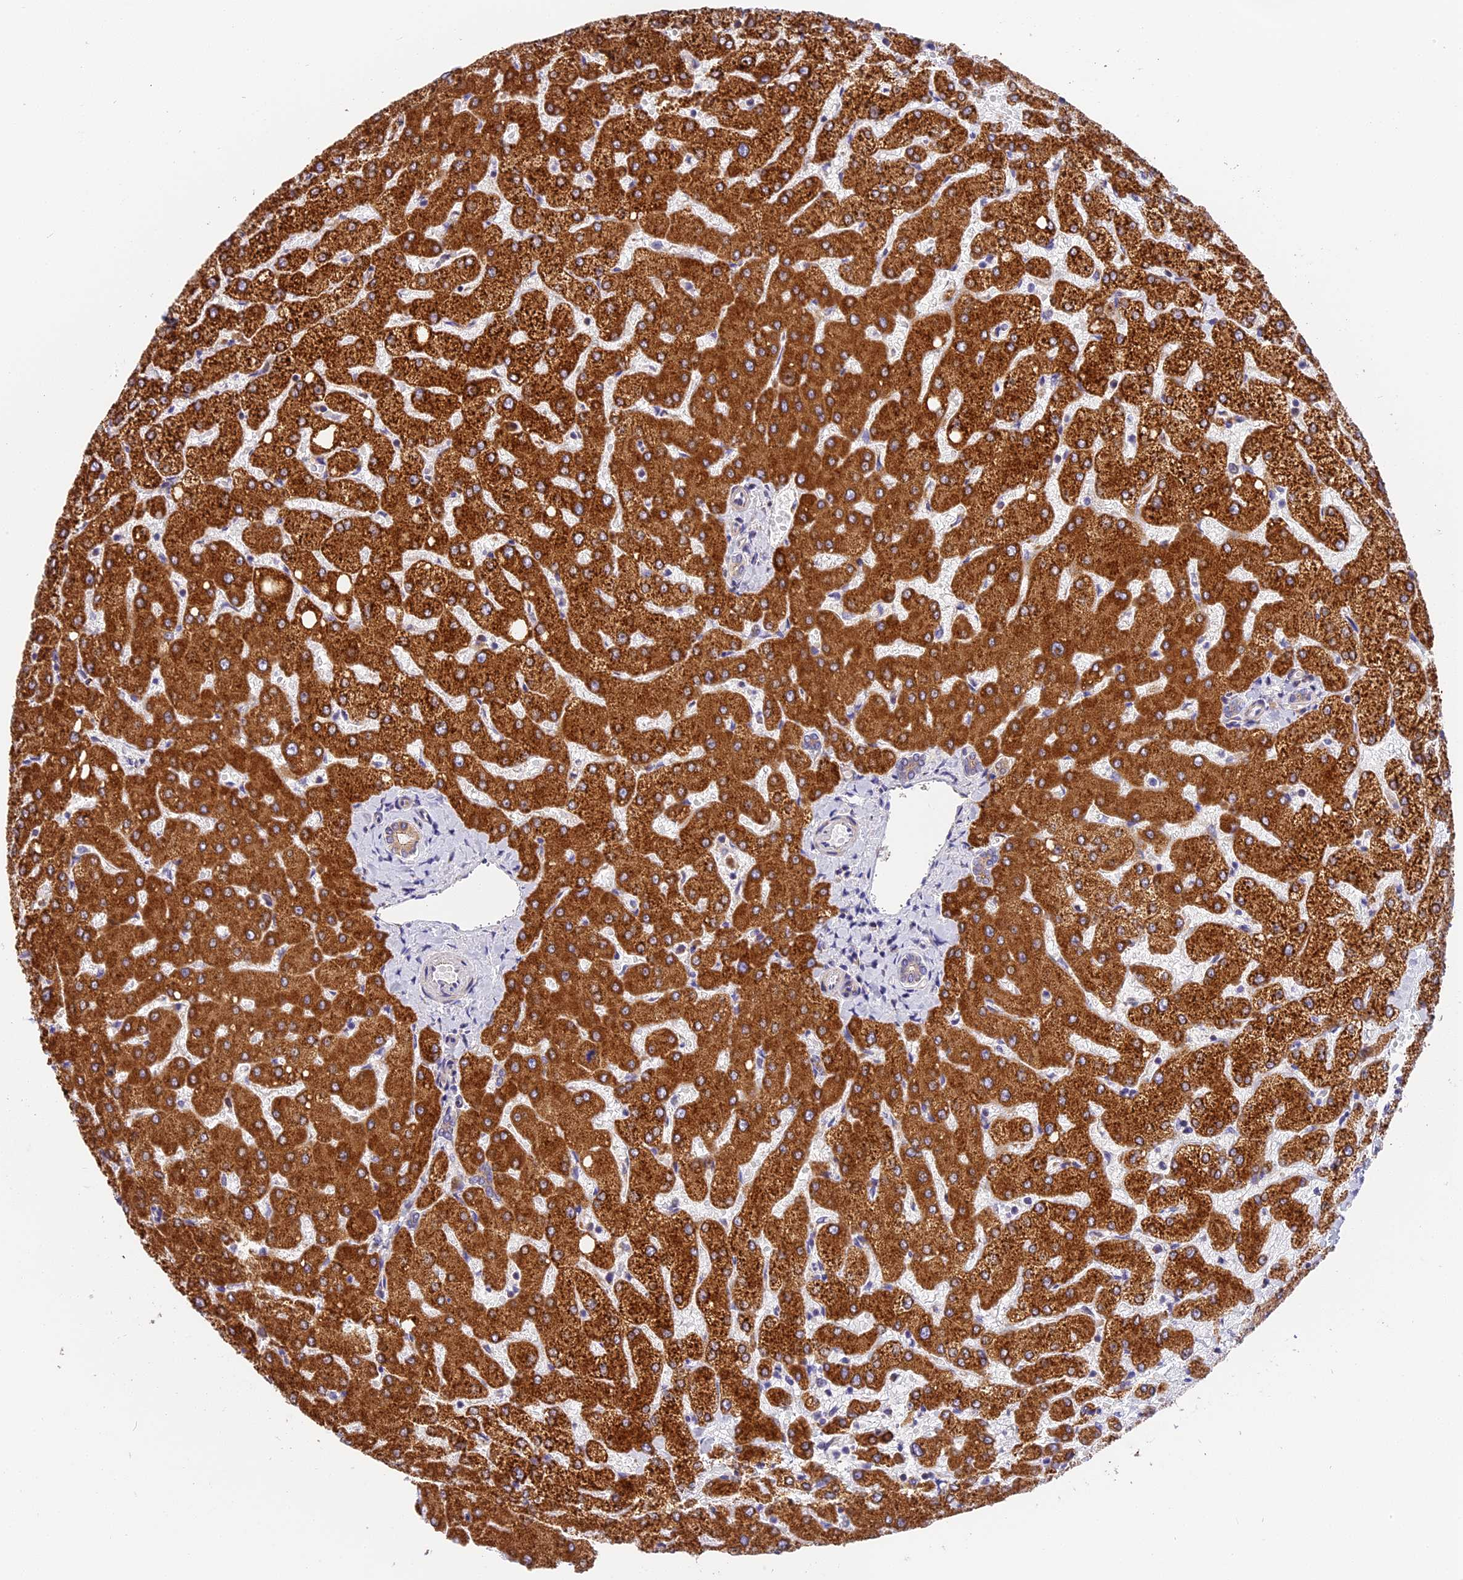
{"staining": {"intensity": "negative", "quantity": "none", "location": "none"}, "tissue": "liver", "cell_type": "Cholangiocytes", "image_type": "normal", "snomed": [{"axis": "morphology", "description": "Normal tissue, NOS"}, {"axis": "topography", "description": "Liver"}], "caption": "Cholangiocytes show no significant protein expression in normal liver. The staining is performed using DAB brown chromogen with nuclei counter-stained in using hematoxylin.", "gene": "MRAS", "patient": {"sex": "female", "age": 54}}